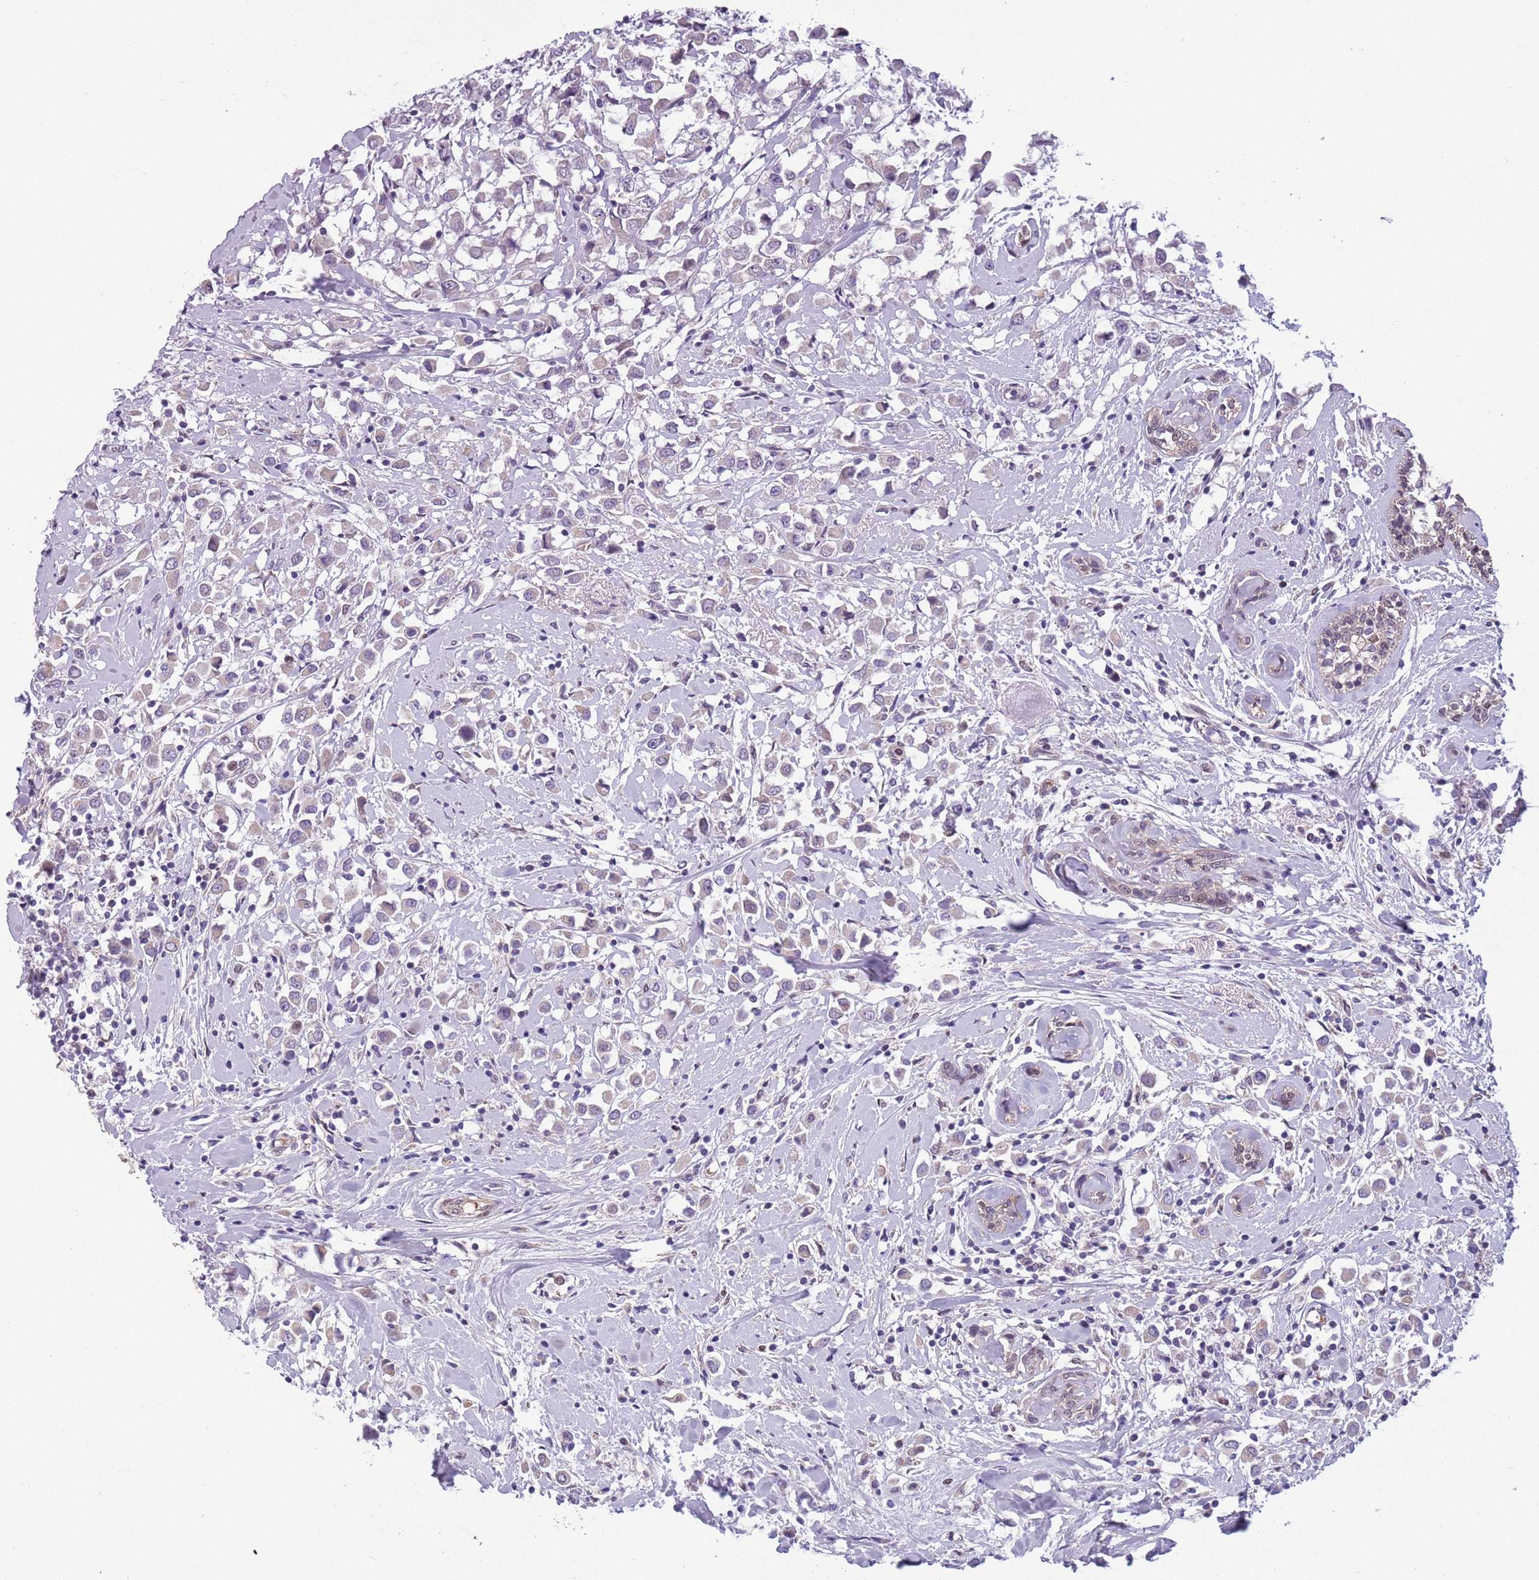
{"staining": {"intensity": "weak", "quantity": "<25%", "location": "cytoplasmic/membranous"}, "tissue": "breast cancer", "cell_type": "Tumor cells", "image_type": "cancer", "snomed": [{"axis": "morphology", "description": "Duct carcinoma"}, {"axis": "topography", "description": "Breast"}], "caption": "This is a micrograph of immunohistochemistry staining of breast invasive ductal carcinoma, which shows no positivity in tumor cells. Nuclei are stained in blue.", "gene": "ADCY7", "patient": {"sex": "female", "age": 87}}